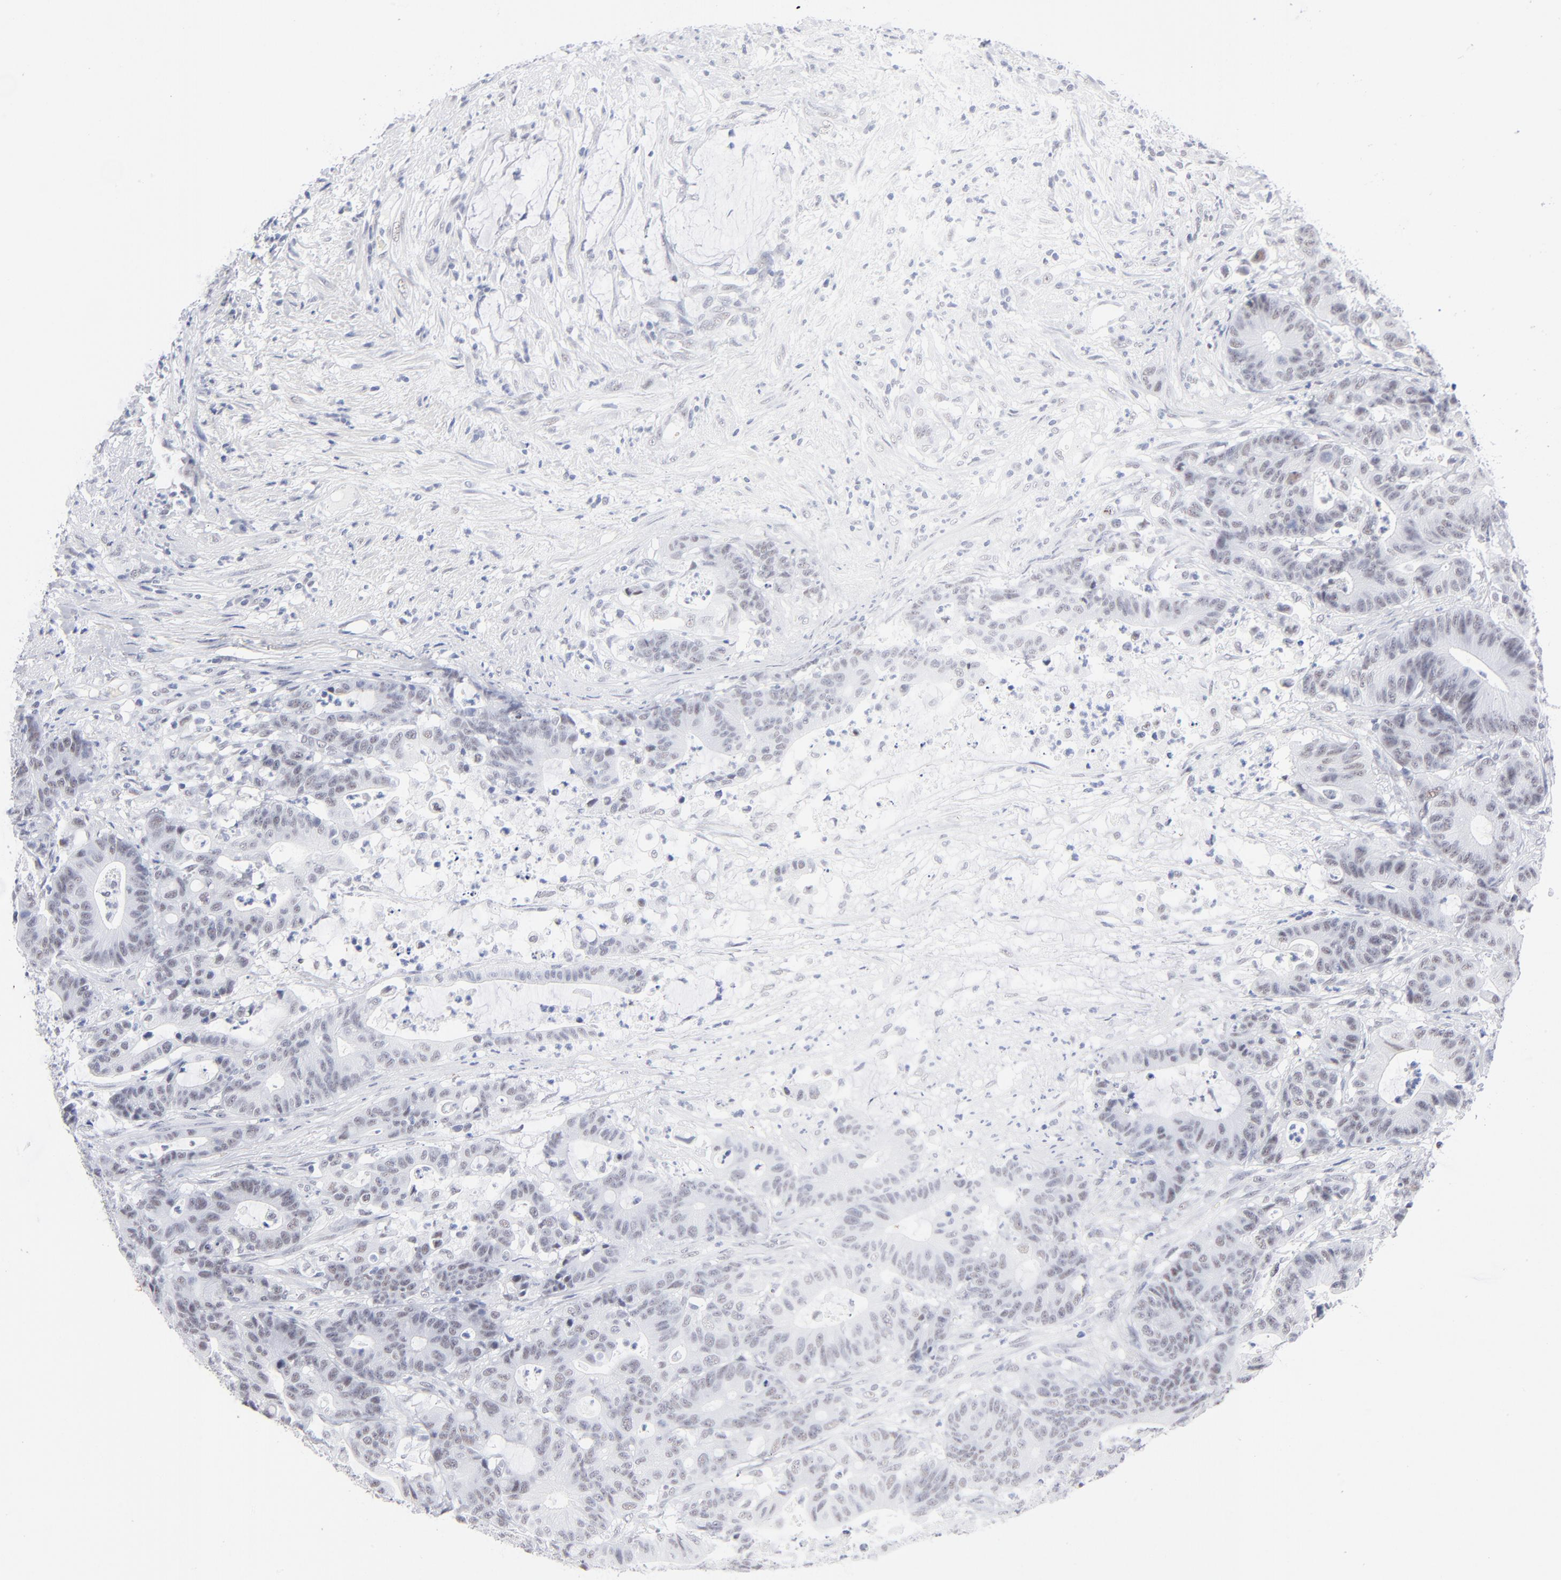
{"staining": {"intensity": "weak", "quantity": "25%-75%", "location": "nuclear"}, "tissue": "colorectal cancer", "cell_type": "Tumor cells", "image_type": "cancer", "snomed": [{"axis": "morphology", "description": "Adenocarcinoma, NOS"}, {"axis": "topography", "description": "Colon"}], "caption": "Adenocarcinoma (colorectal) stained with a brown dye shows weak nuclear positive positivity in approximately 25%-75% of tumor cells.", "gene": "SNRPB", "patient": {"sex": "female", "age": 84}}